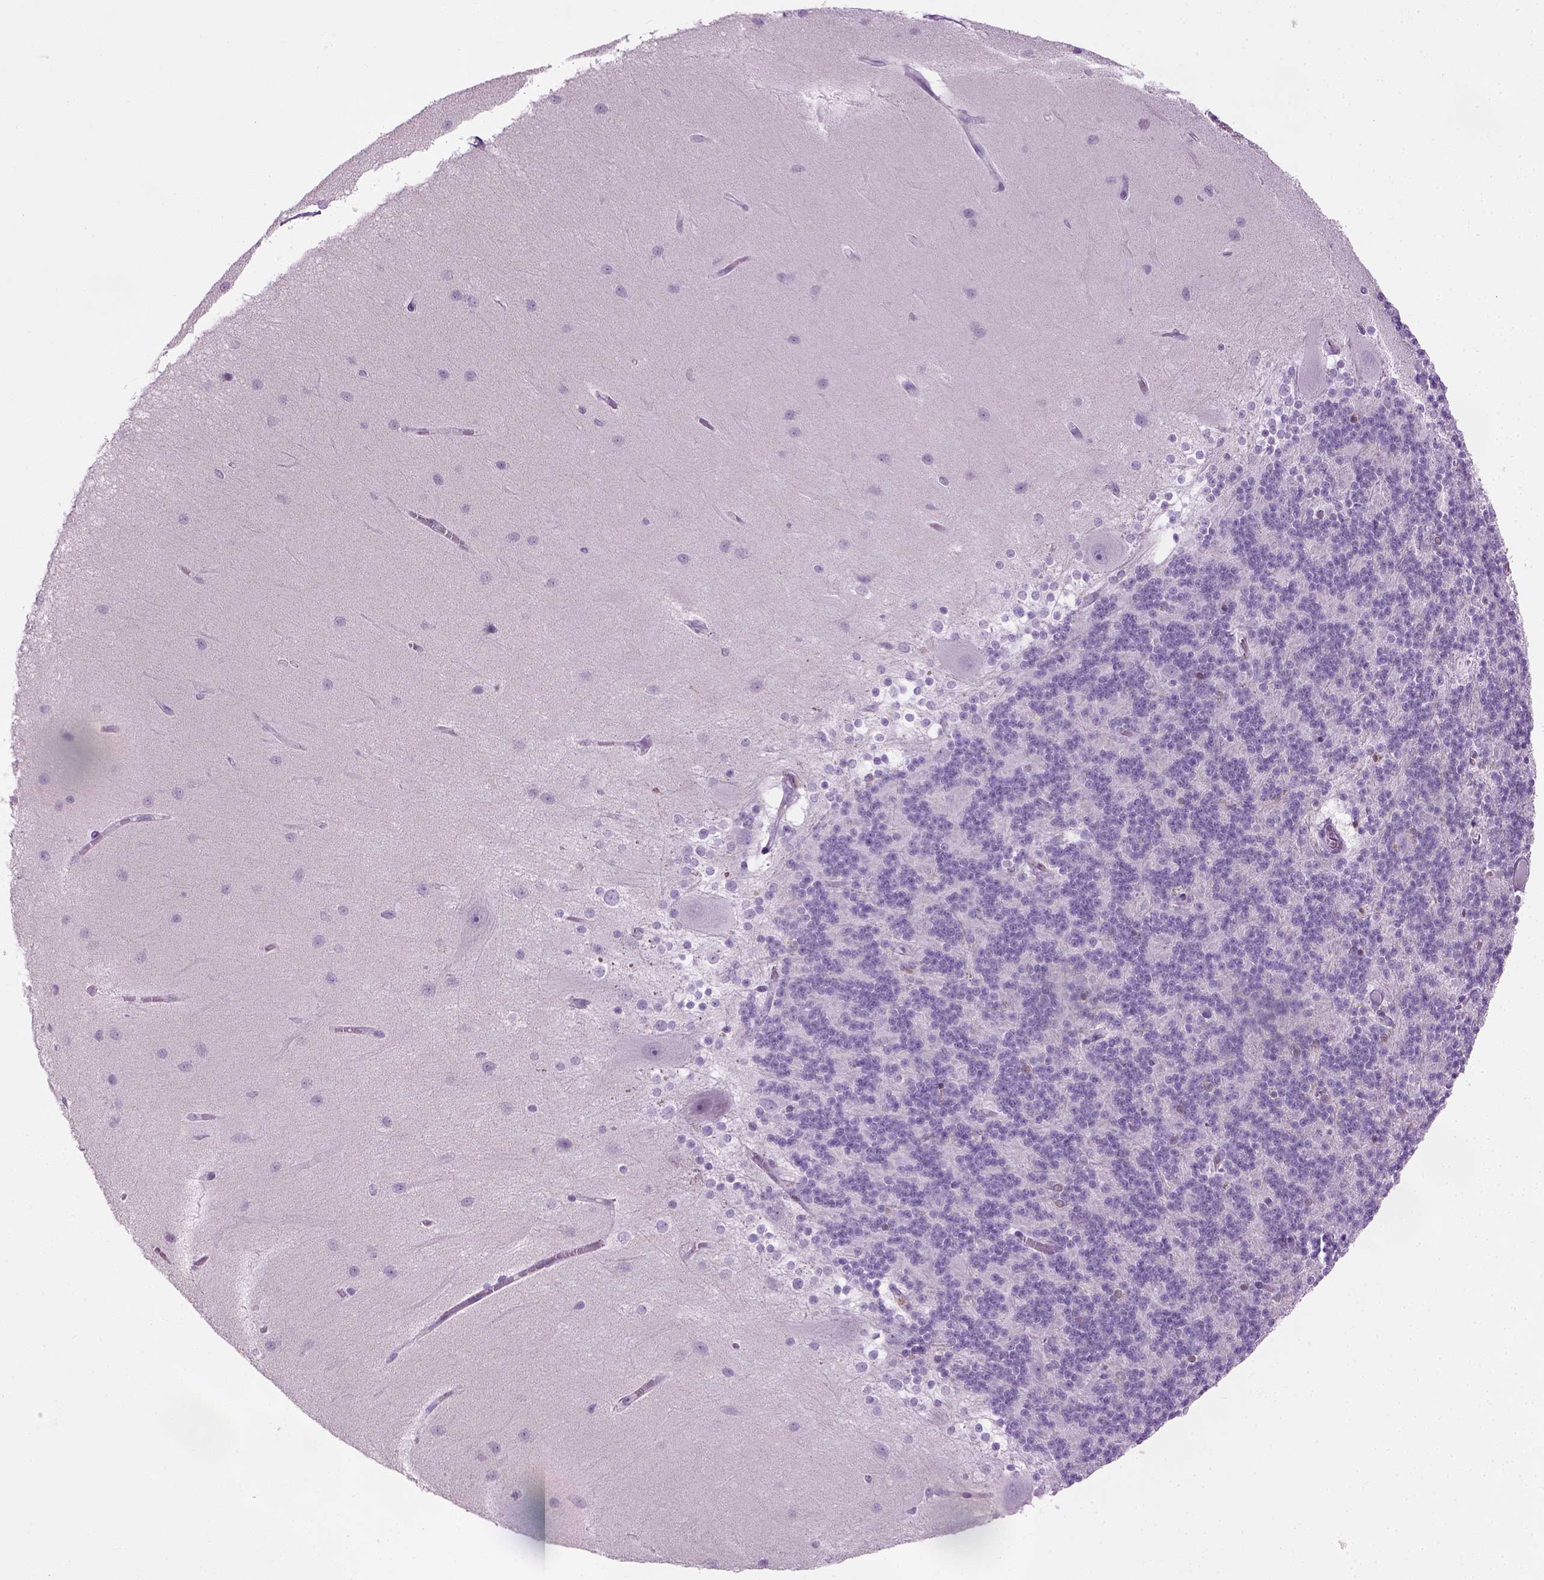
{"staining": {"intensity": "negative", "quantity": "none", "location": "none"}, "tissue": "cerebellum", "cell_type": "Cells in granular layer", "image_type": "normal", "snomed": [{"axis": "morphology", "description": "Normal tissue, NOS"}, {"axis": "topography", "description": "Cerebellum"}], "caption": "A high-resolution micrograph shows IHC staining of unremarkable cerebellum, which reveals no significant expression in cells in granular layer.", "gene": "CIBAR2", "patient": {"sex": "female", "age": 54}}